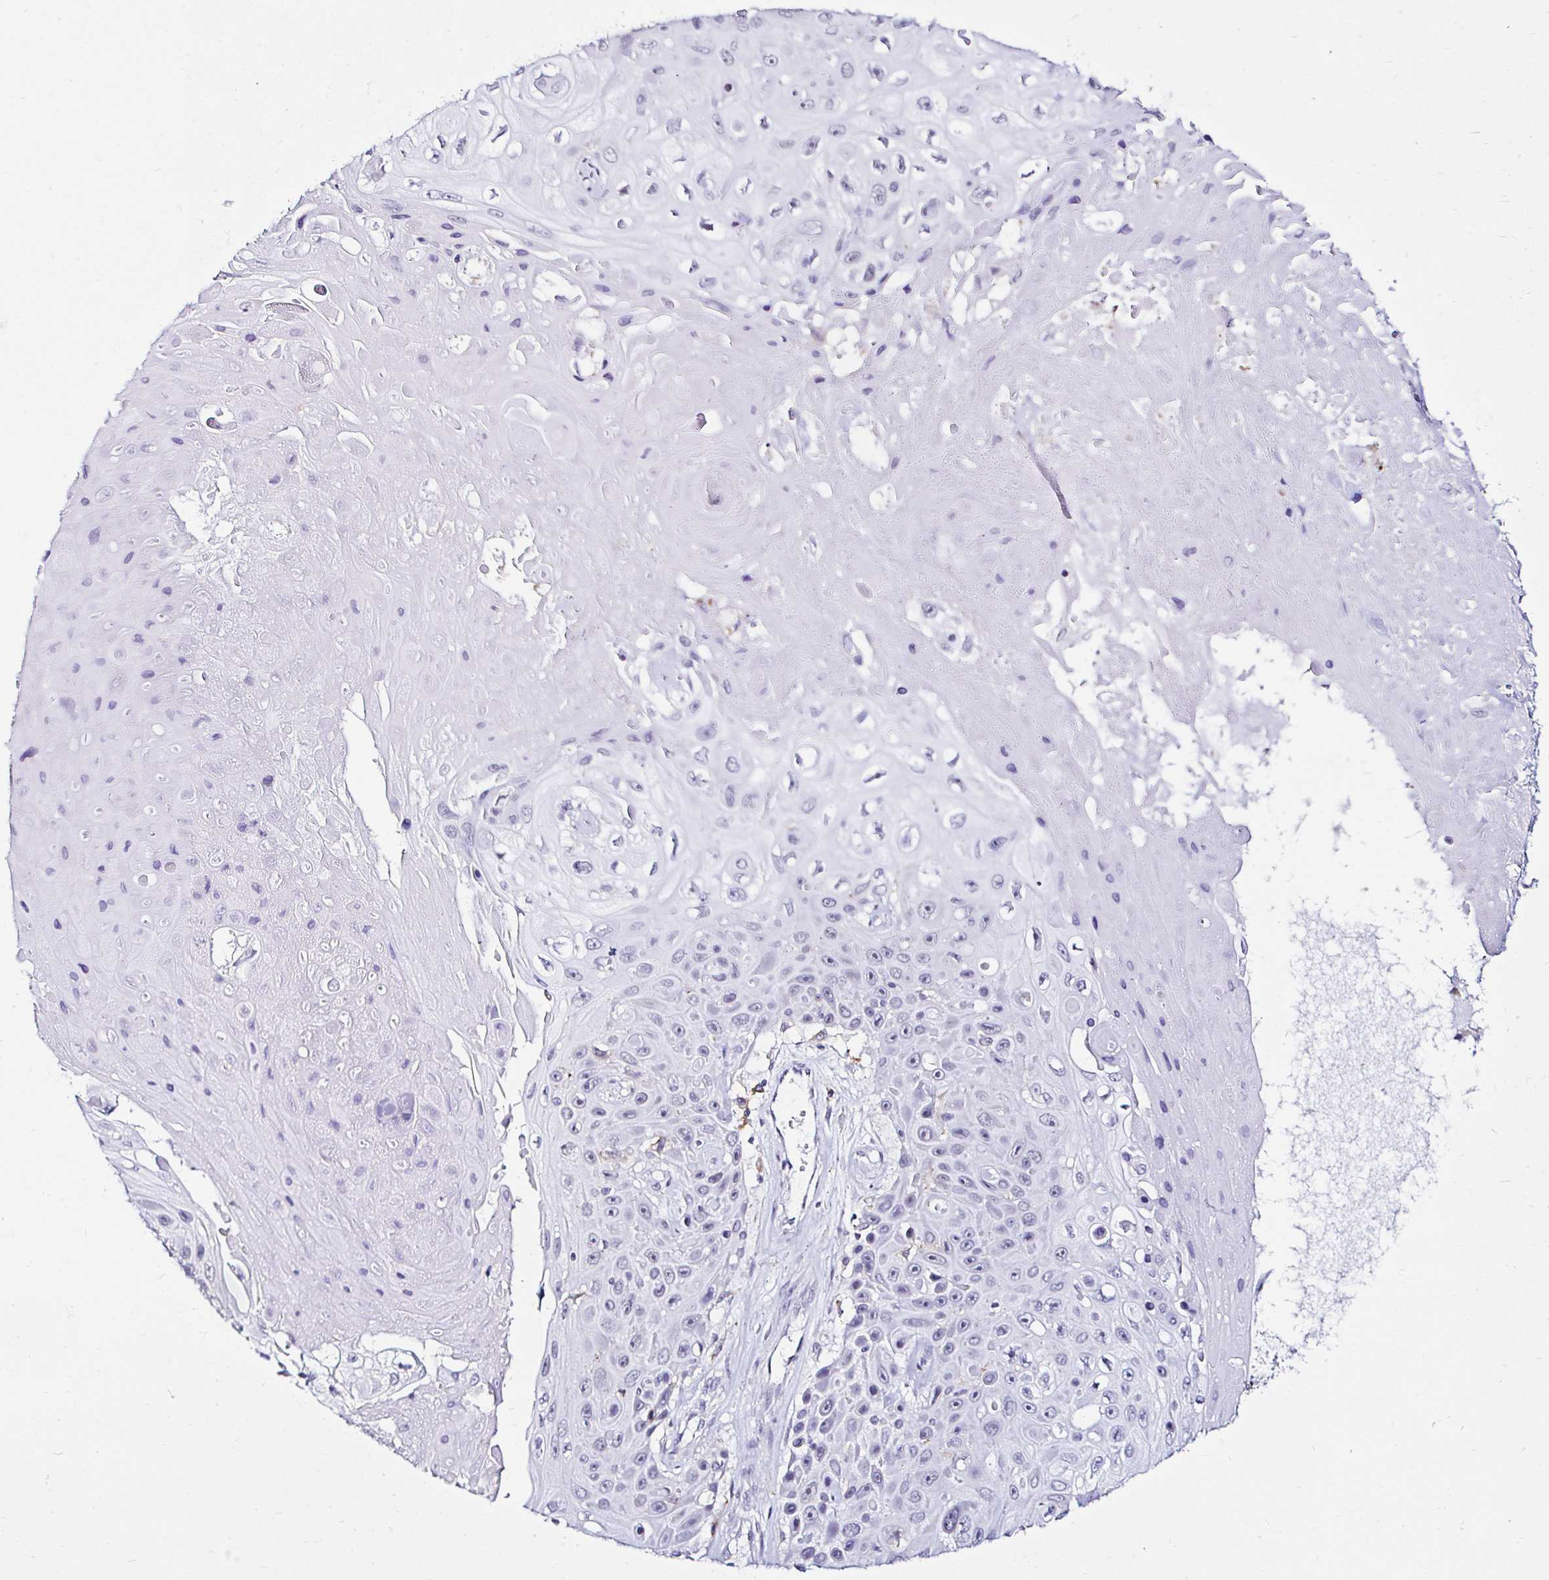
{"staining": {"intensity": "negative", "quantity": "none", "location": "none"}, "tissue": "skin cancer", "cell_type": "Tumor cells", "image_type": "cancer", "snomed": [{"axis": "morphology", "description": "Squamous cell carcinoma, NOS"}, {"axis": "topography", "description": "Skin"}], "caption": "High power microscopy histopathology image of an immunohistochemistry (IHC) image of squamous cell carcinoma (skin), revealing no significant expression in tumor cells. (IHC, brightfield microscopy, high magnification).", "gene": "CYBB", "patient": {"sex": "male", "age": 82}}